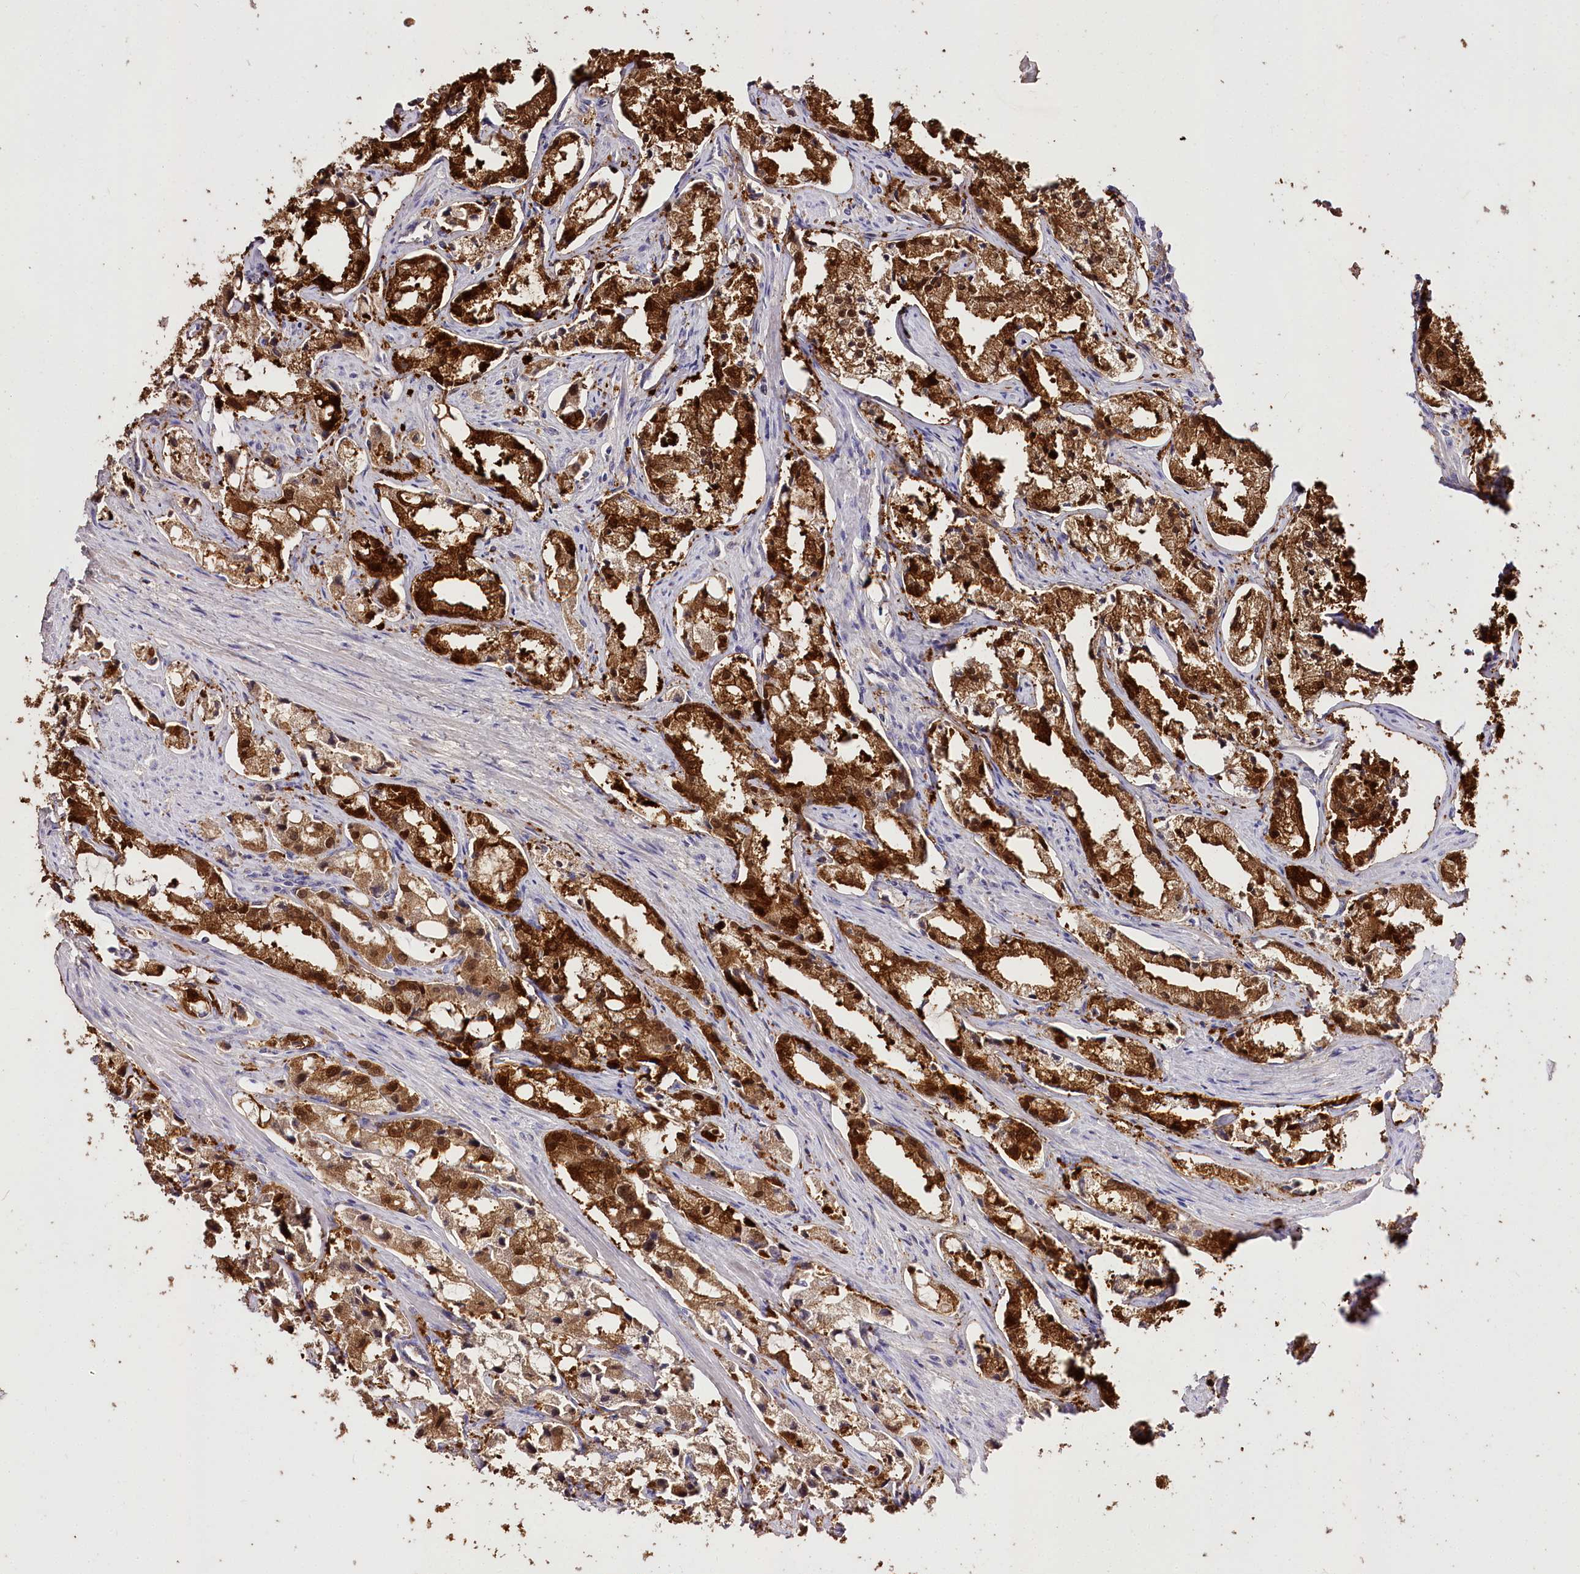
{"staining": {"intensity": "strong", "quantity": ">75%", "location": "cytoplasmic/membranous,nuclear"}, "tissue": "prostate cancer", "cell_type": "Tumor cells", "image_type": "cancer", "snomed": [{"axis": "morphology", "description": "Adenocarcinoma, High grade"}, {"axis": "topography", "description": "Prostate"}], "caption": "An immunohistochemistry photomicrograph of tumor tissue is shown. Protein staining in brown highlights strong cytoplasmic/membranous and nuclear positivity in prostate cancer within tumor cells.", "gene": "R3HDM2", "patient": {"sex": "male", "age": 66}}